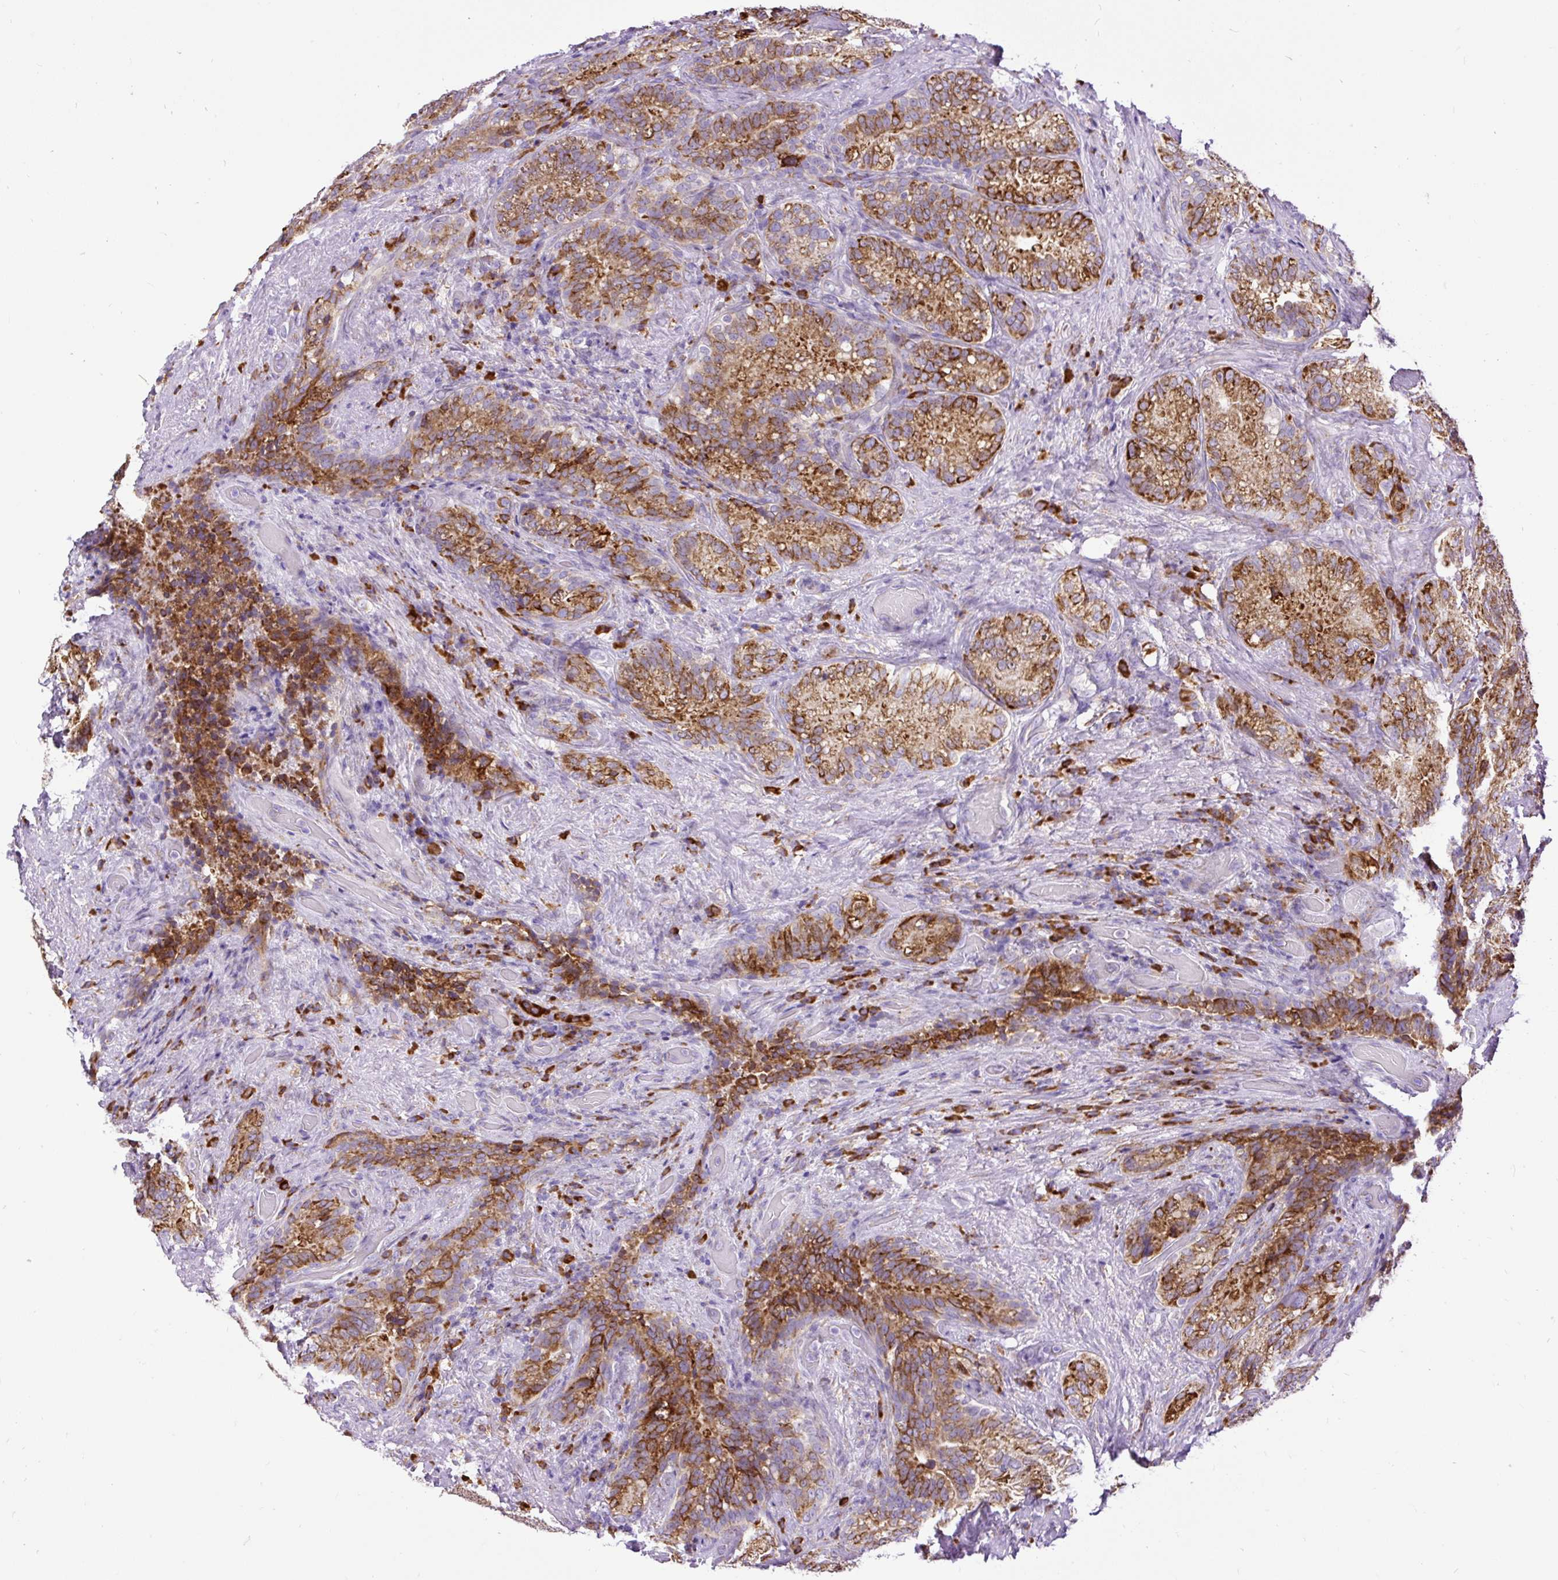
{"staining": {"intensity": "strong", "quantity": ">75%", "location": "cytoplasmic/membranous"}, "tissue": "seminal vesicle", "cell_type": "Glandular cells", "image_type": "normal", "snomed": [{"axis": "morphology", "description": "Normal tissue, NOS"}, {"axis": "topography", "description": "Seminal veicle"}], "caption": "Immunohistochemistry (IHC) image of benign human seminal vesicle stained for a protein (brown), which displays high levels of strong cytoplasmic/membranous expression in approximately >75% of glandular cells.", "gene": "DDOST", "patient": {"sex": "male", "age": 68}}